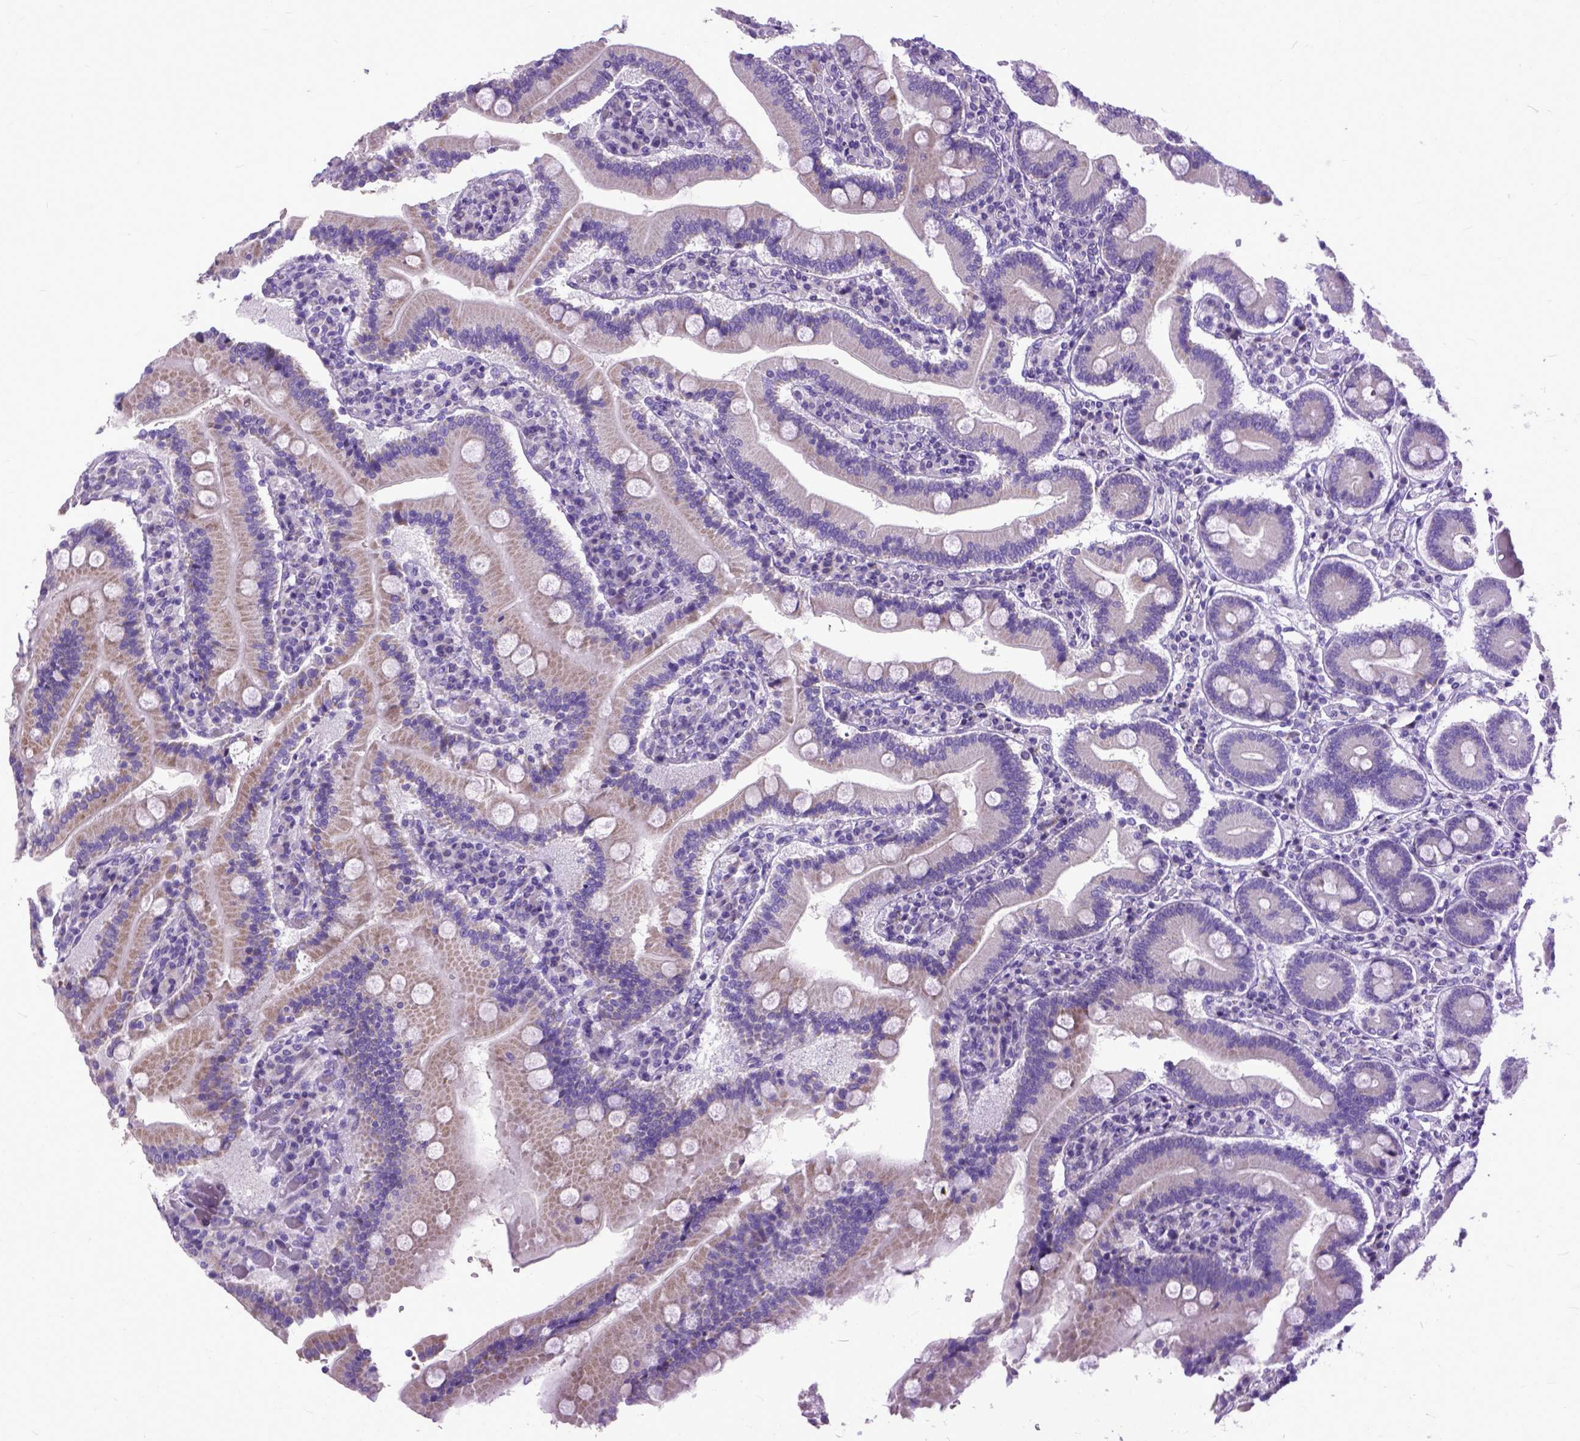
{"staining": {"intensity": "weak", "quantity": "25%-75%", "location": "cytoplasmic/membranous"}, "tissue": "duodenum", "cell_type": "Glandular cells", "image_type": "normal", "snomed": [{"axis": "morphology", "description": "Normal tissue, NOS"}, {"axis": "topography", "description": "Duodenum"}], "caption": "The immunohistochemical stain labels weak cytoplasmic/membranous staining in glandular cells of benign duodenum. (IHC, brightfield microscopy, high magnification).", "gene": "PLK5", "patient": {"sex": "female", "age": 62}}